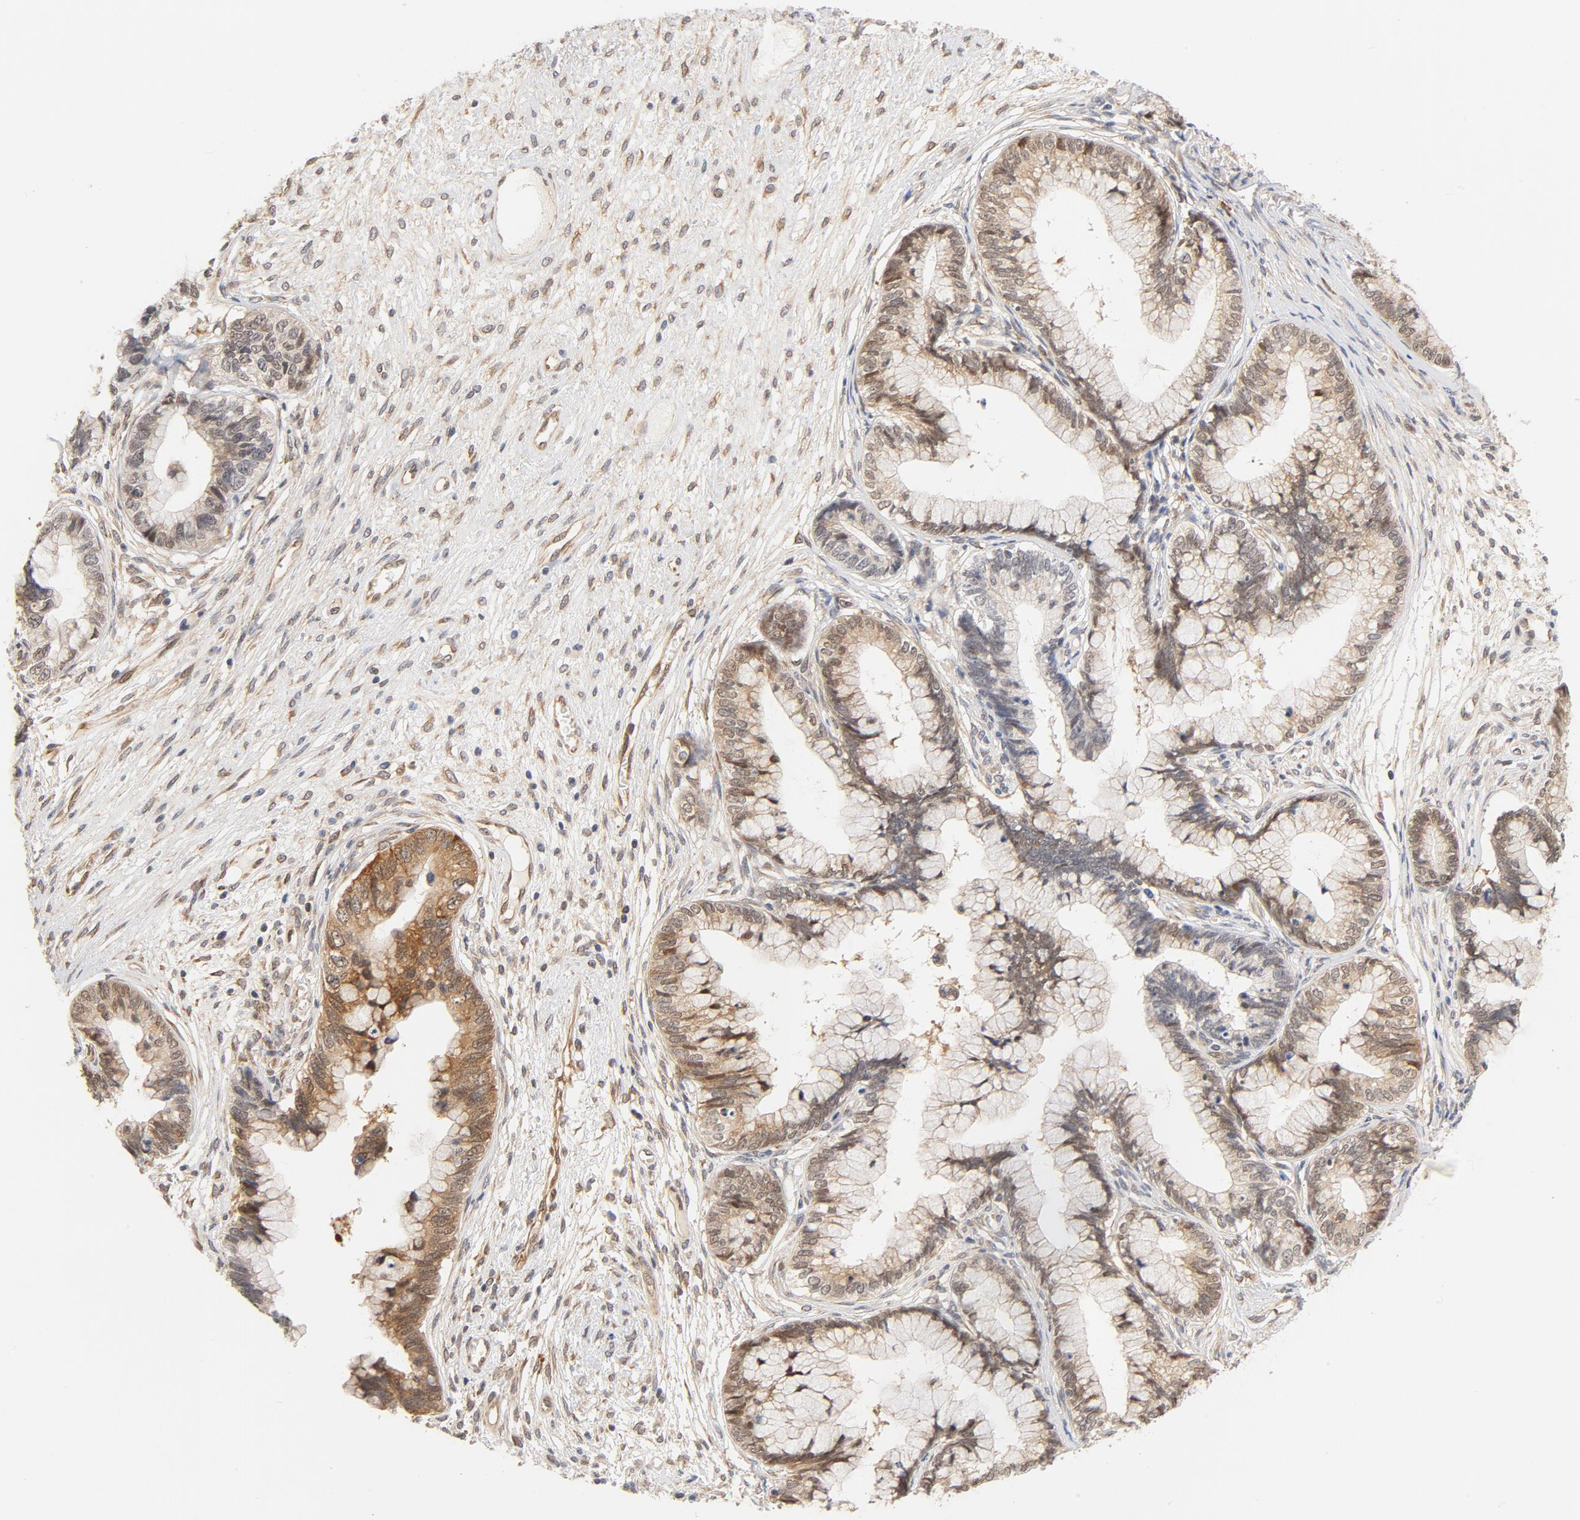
{"staining": {"intensity": "moderate", "quantity": ">75%", "location": "cytoplasmic/membranous"}, "tissue": "cervical cancer", "cell_type": "Tumor cells", "image_type": "cancer", "snomed": [{"axis": "morphology", "description": "Adenocarcinoma, NOS"}, {"axis": "topography", "description": "Cervix"}], "caption": "IHC of human cervical adenocarcinoma displays medium levels of moderate cytoplasmic/membranous staining in approximately >75% of tumor cells.", "gene": "EIF4E", "patient": {"sex": "female", "age": 44}}